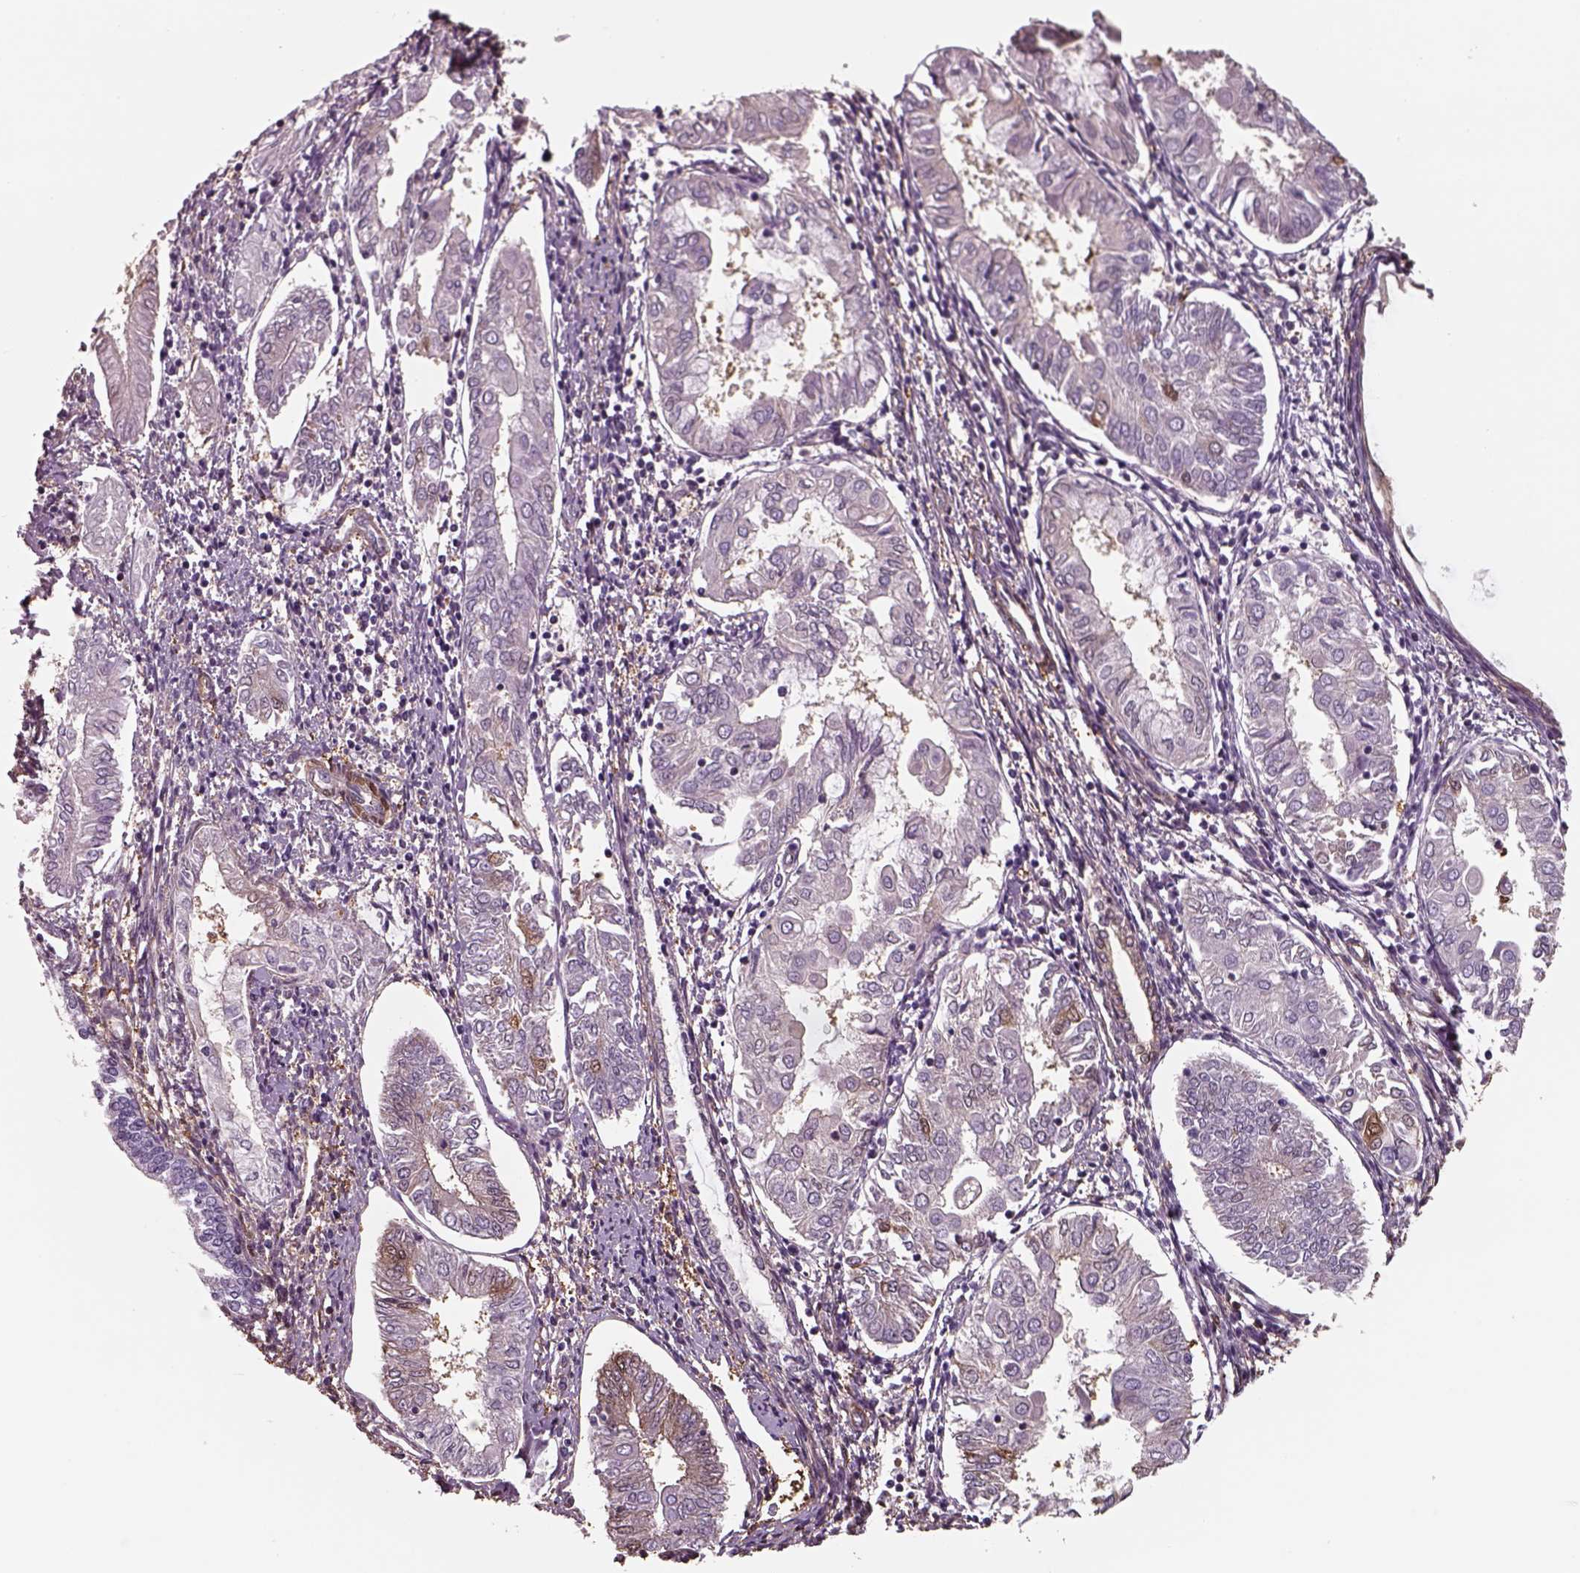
{"staining": {"intensity": "weak", "quantity": "<25%", "location": "cytoplasmic/membranous"}, "tissue": "endometrial cancer", "cell_type": "Tumor cells", "image_type": "cancer", "snomed": [{"axis": "morphology", "description": "Adenocarcinoma, NOS"}, {"axis": "topography", "description": "Endometrium"}], "caption": "Histopathology image shows no significant protein positivity in tumor cells of endometrial cancer.", "gene": "ISYNA1", "patient": {"sex": "female", "age": 68}}